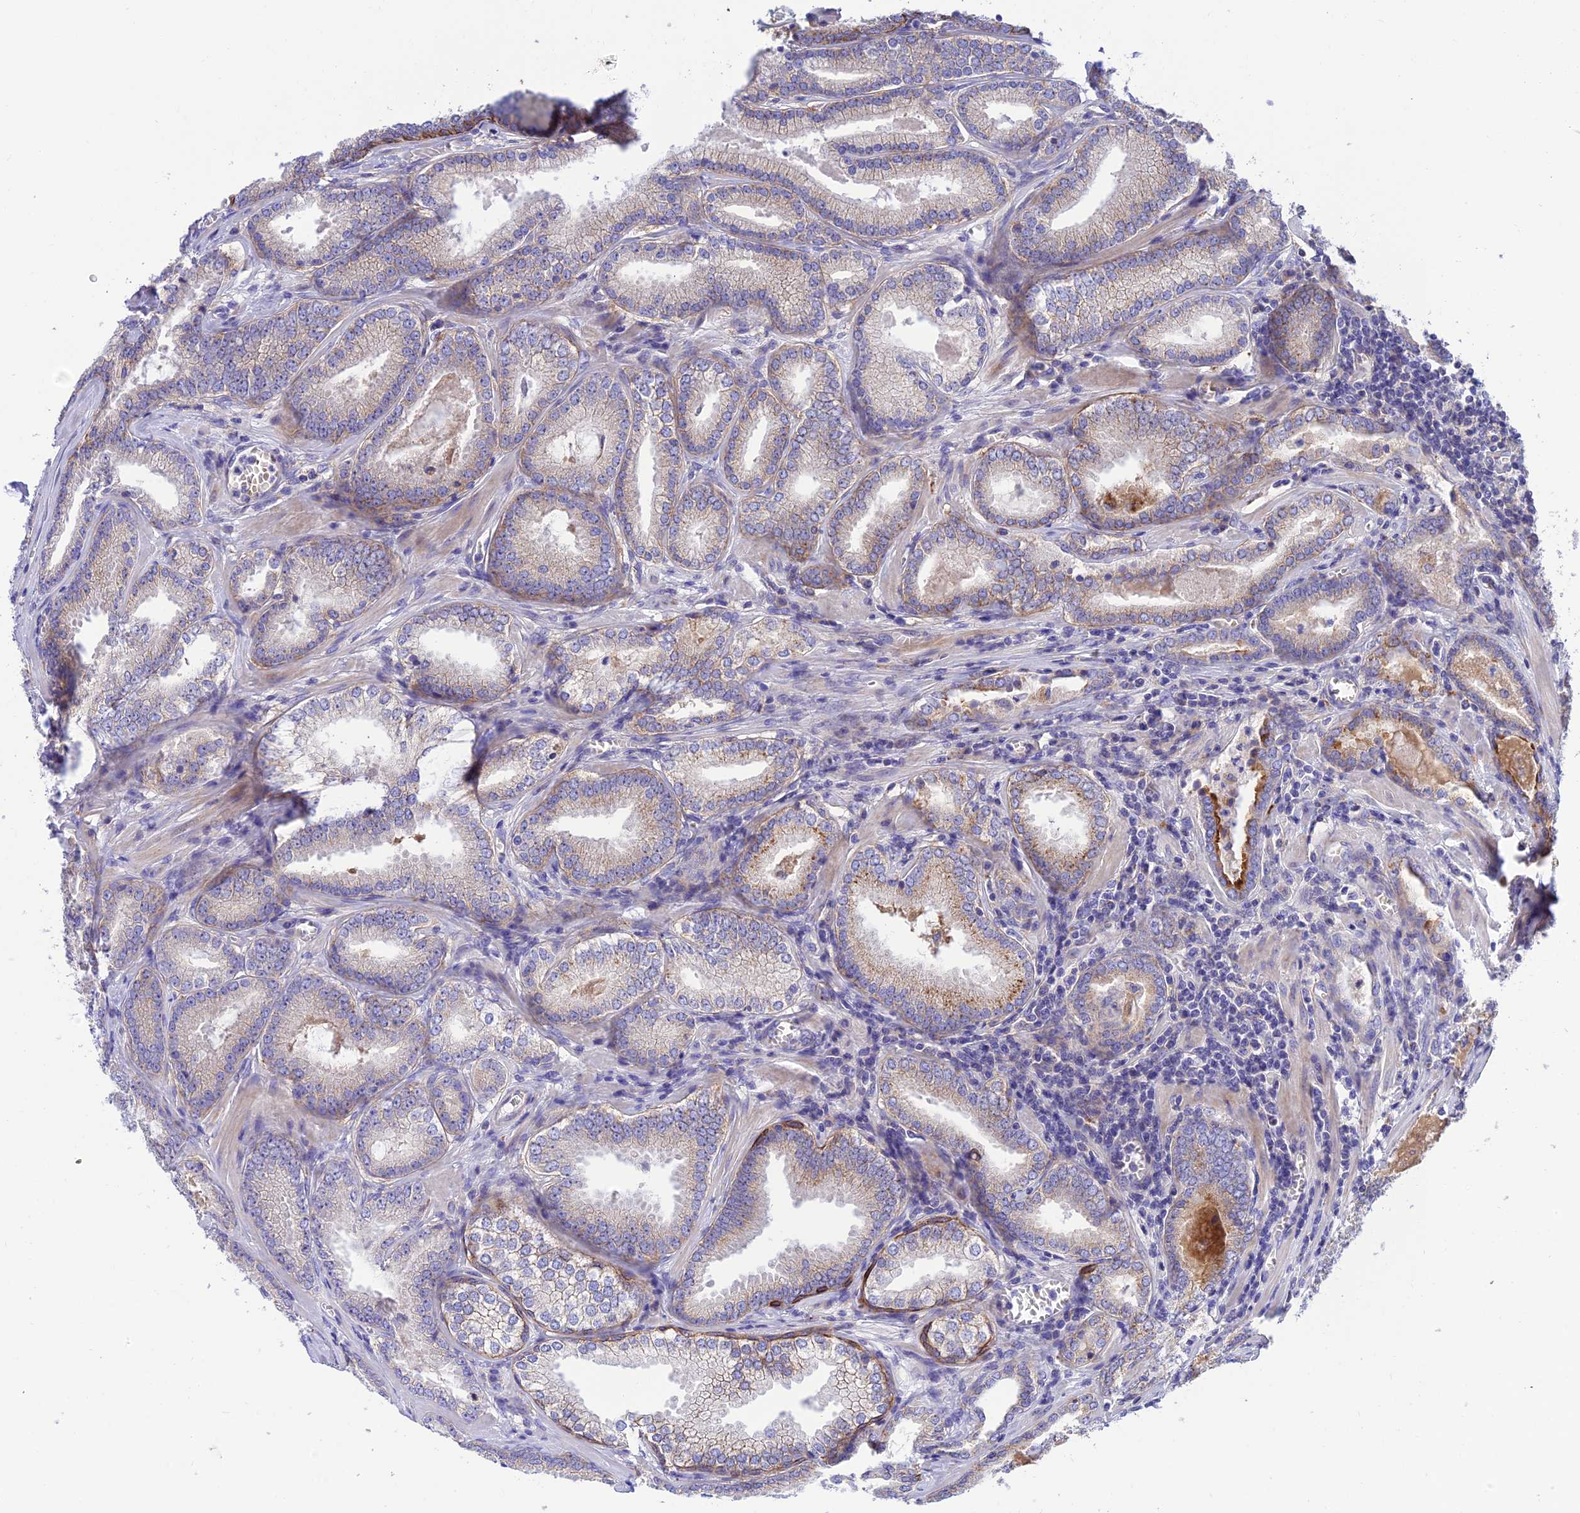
{"staining": {"intensity": "weak", "quantity": "<25%", "location": "cytoplasmic/membranous"}, "tissue": "prostate cancer", "cell_type": "Tumor cells", "image_type": "cancer", "snomed": [{"axis": "morphology", "description": "Adenocarcinoma, Low grade"}, {"axis": "topography", "description": "Prostate"}], "caption": "This is an immunohistochemistry micrograph of prostate cancer (adenocarcinoma (low-grade)). There is no positivity in tumor cells.", "gene": "CCDC157", "patient": {"sex": "male", "age": 60}}